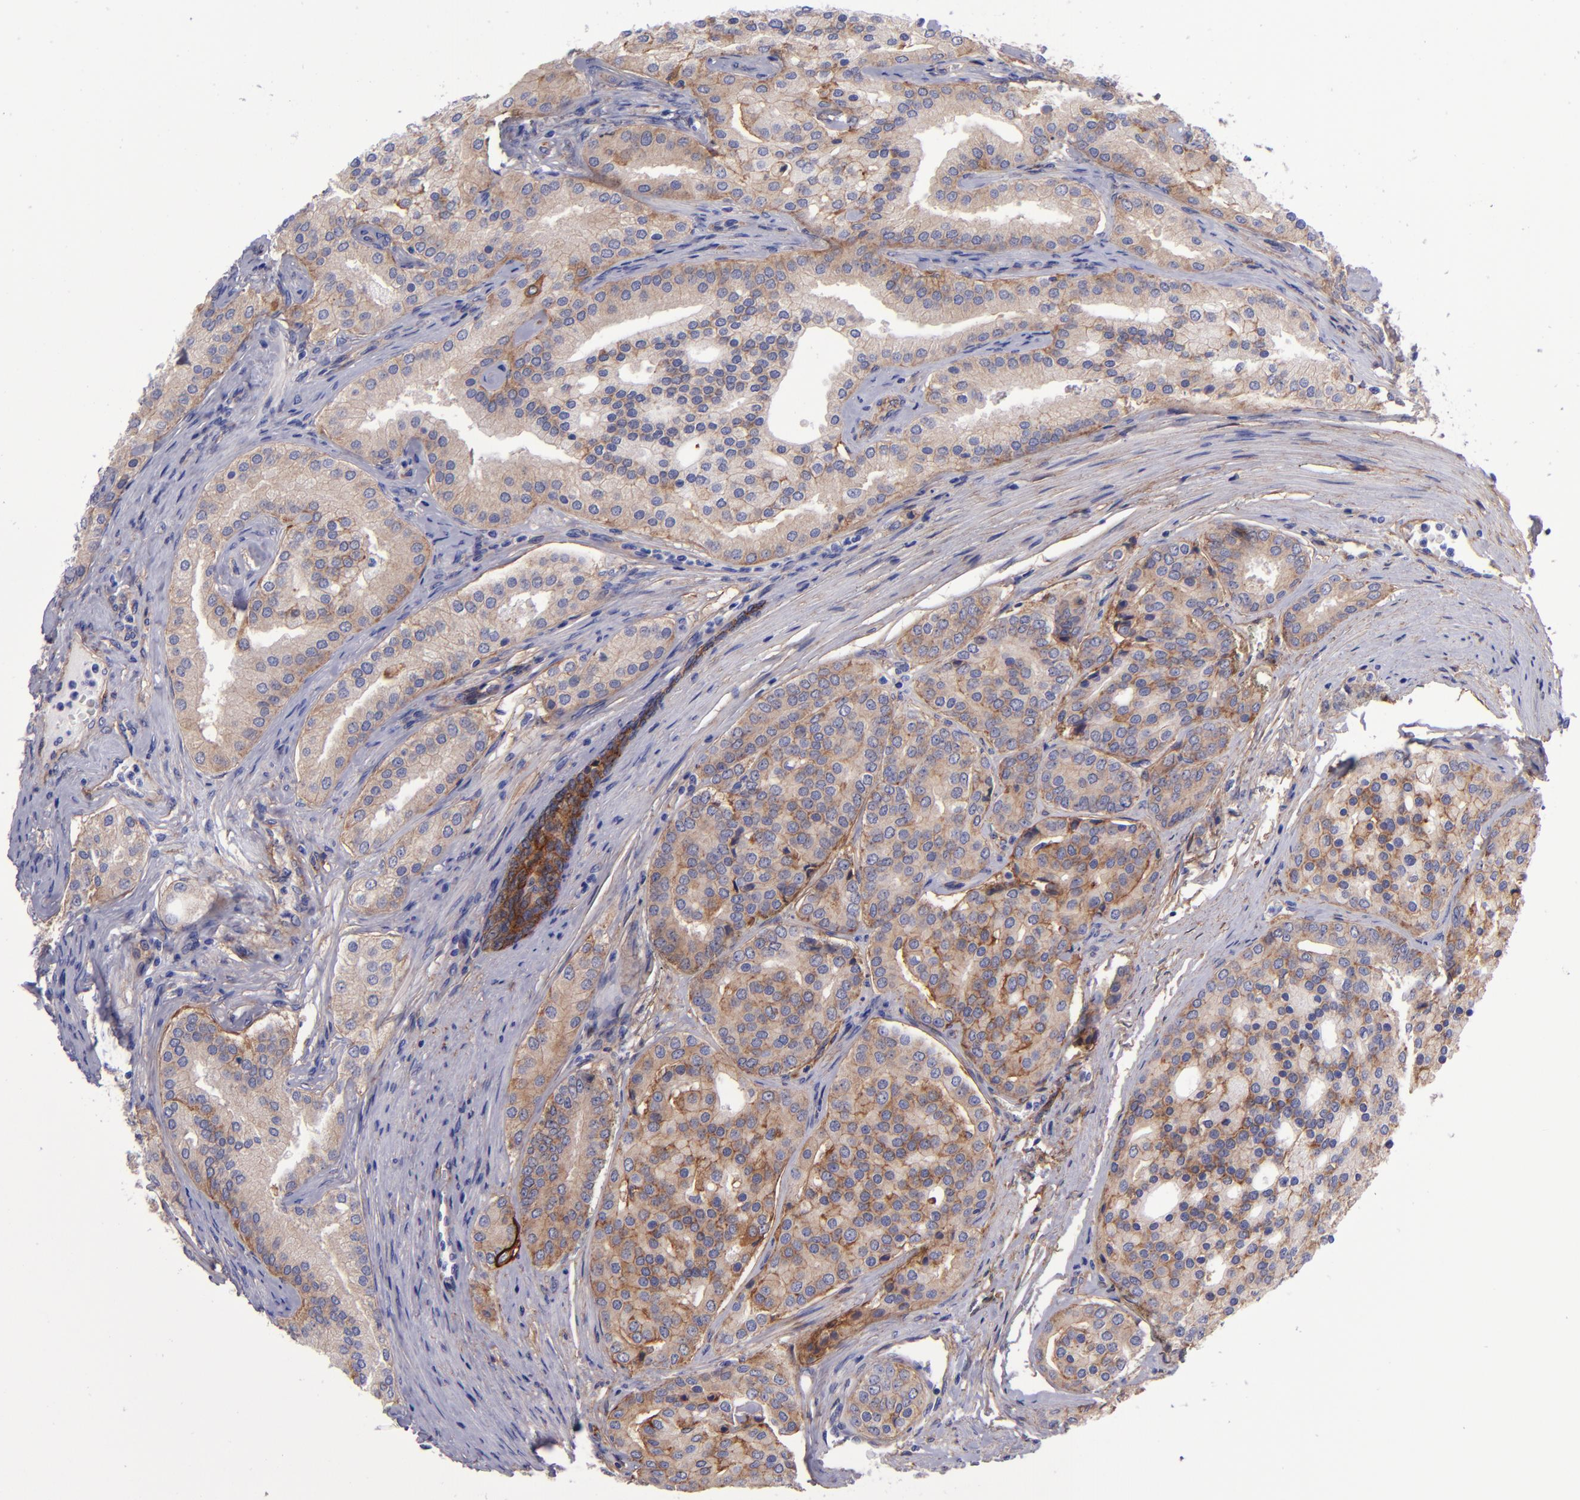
{"staining": {"intensity": "weak", "quantity": ">75%", "location": "cytoplasmic/membranous"}, "tissue": "prostate cancer", "cell_type": "Tumor cells", "image_type": "cancer", "snomed": [{"axis": "morphology", "description": "Adenocarcinoma, High grade"}, {"axis": "topography", "description": "Prostate"}], "caption": "IHC image of neoplastic tissue: prostate cancer stained using immunohistochemistry reveals low levels of weak protein expression localized specifically in the cytoplasmic/membranous of tumor cells, appearing as a cytoplasmic/membranous brown color.", "gene": "ITGAV", "patient": {"sex": "male", "age": 64}}